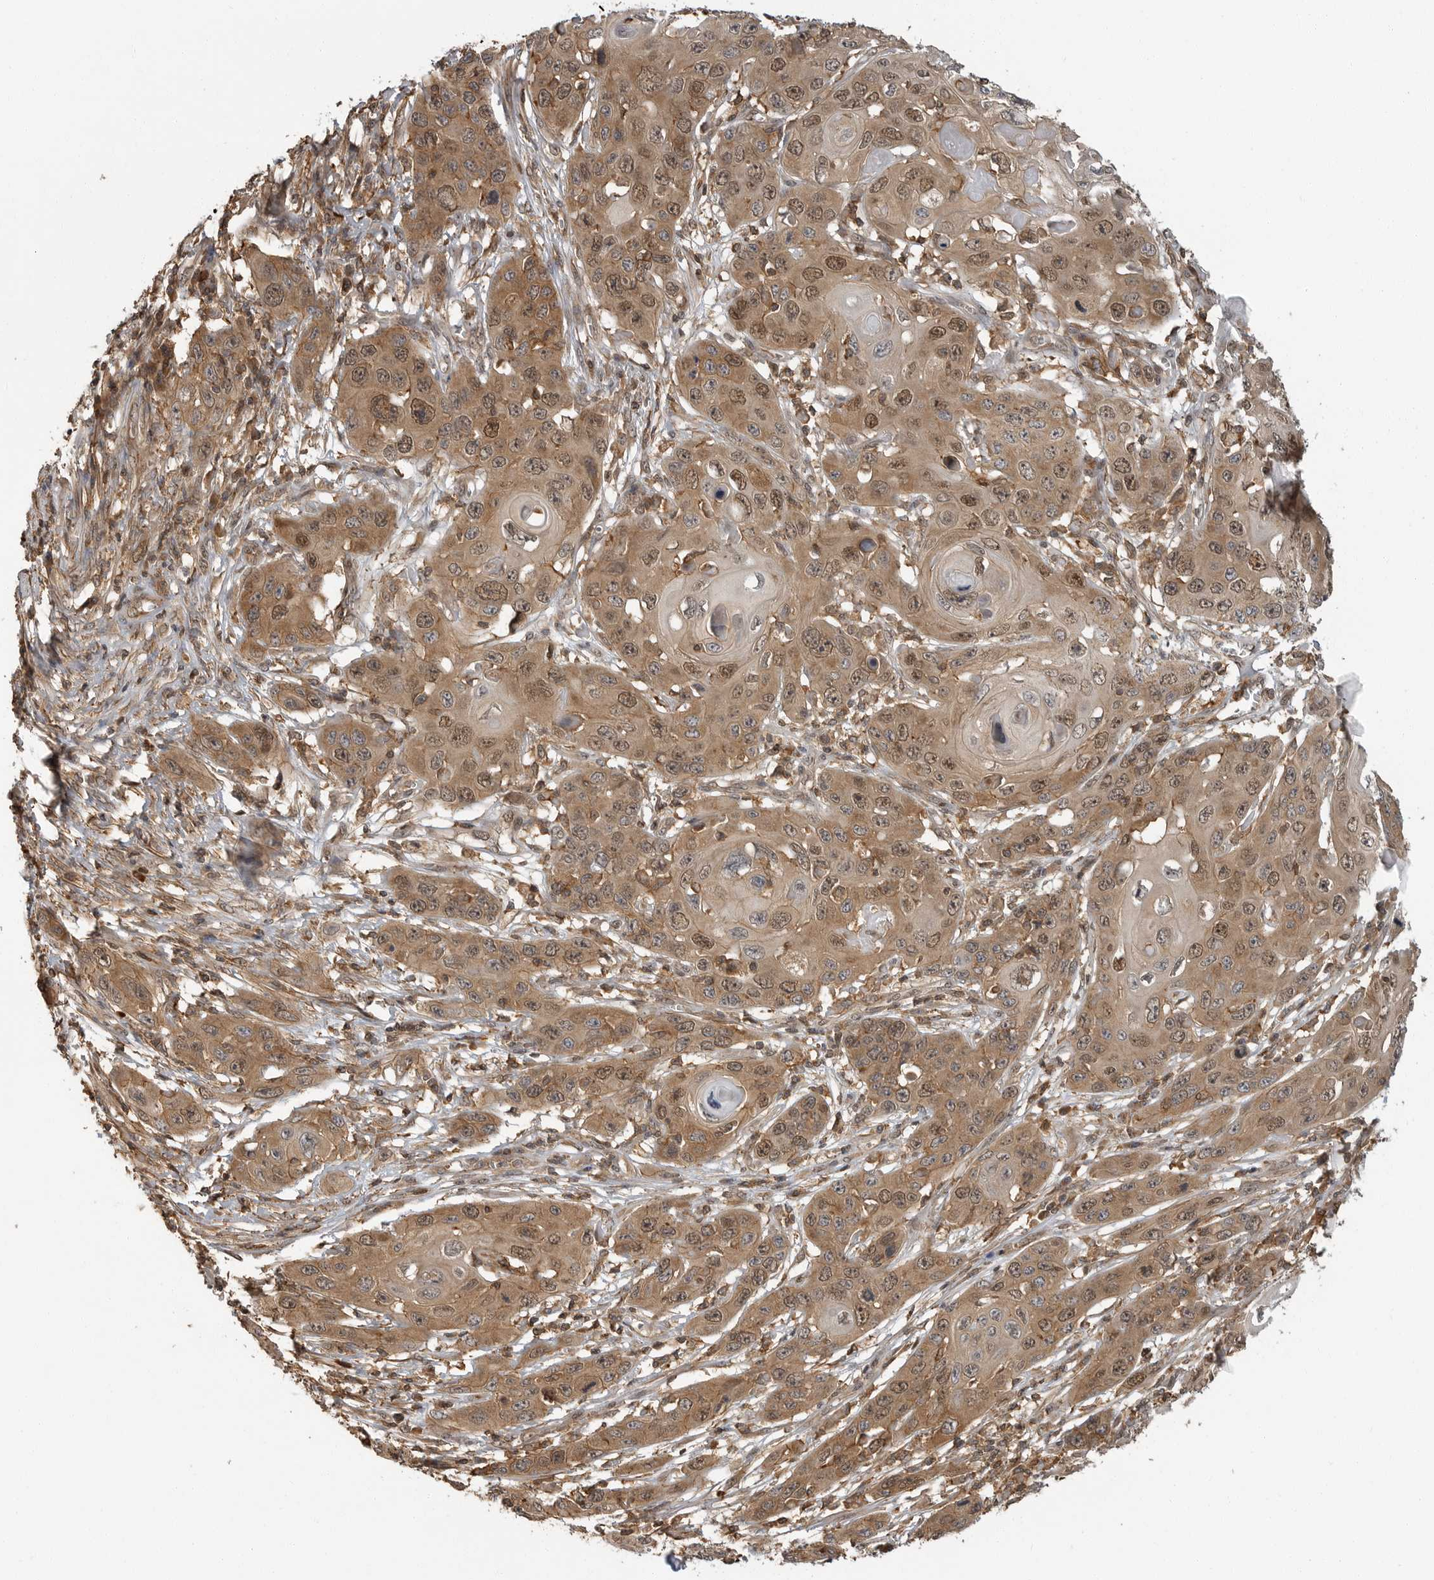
{"staining": {"intensity": "moderate", "quantity": ">75%", "location": "cytoplasmic/membranous,nuclear"}, "tissue": "skin cancer", "cell_type": "Tumor cells", "image_type": "cancer", "snomed": [{"axis": "morphology", "description": "Squamous cell carcinoma, NOS"}, {"axis": "topography", "description": "Skin"}], "caption": "A brown stain labels moderate cytoplasmic/membranous and nuclear expression of a protein in human skin cancer tumor cells. Nuclei are stained in blue.", "gene": "ERN1", "patient": {"sex": "male", "age": 55}}